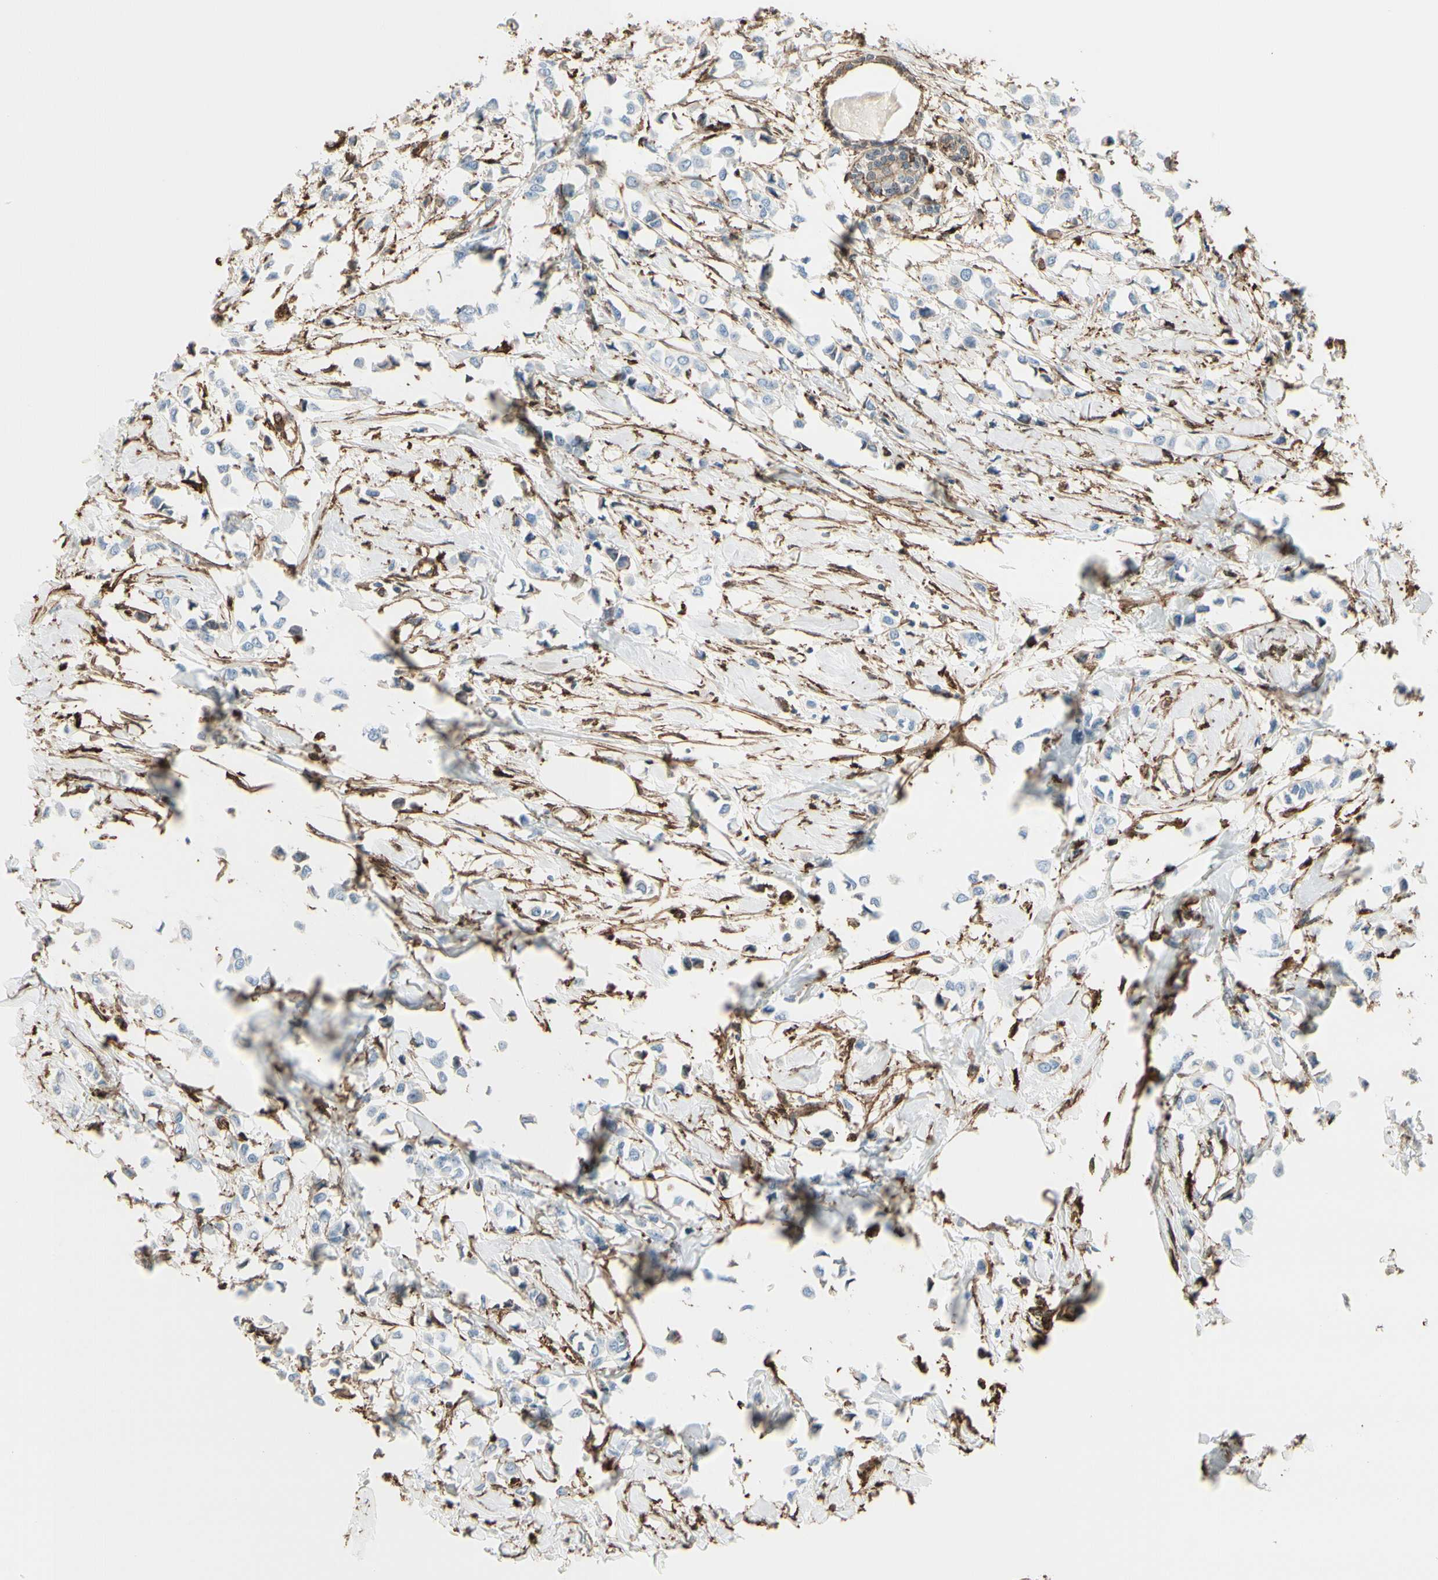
{"staining": {"intensity": "negative", "quantity": "none", "location": "none"}, "tissue": "breast cancer", "cell_type": "Tumor cells", "image_type": "cancer", "snomed": [{"axis": "morphology", "description": "Lobular carcinoma"}, {"axis": "topography", "description": "Breast"}], "caption": "Tumor cells show no significant protein expression in breast lobular carcinoma.", "gene": "GSN", "patient": {"sex": "female", "age": 51}}